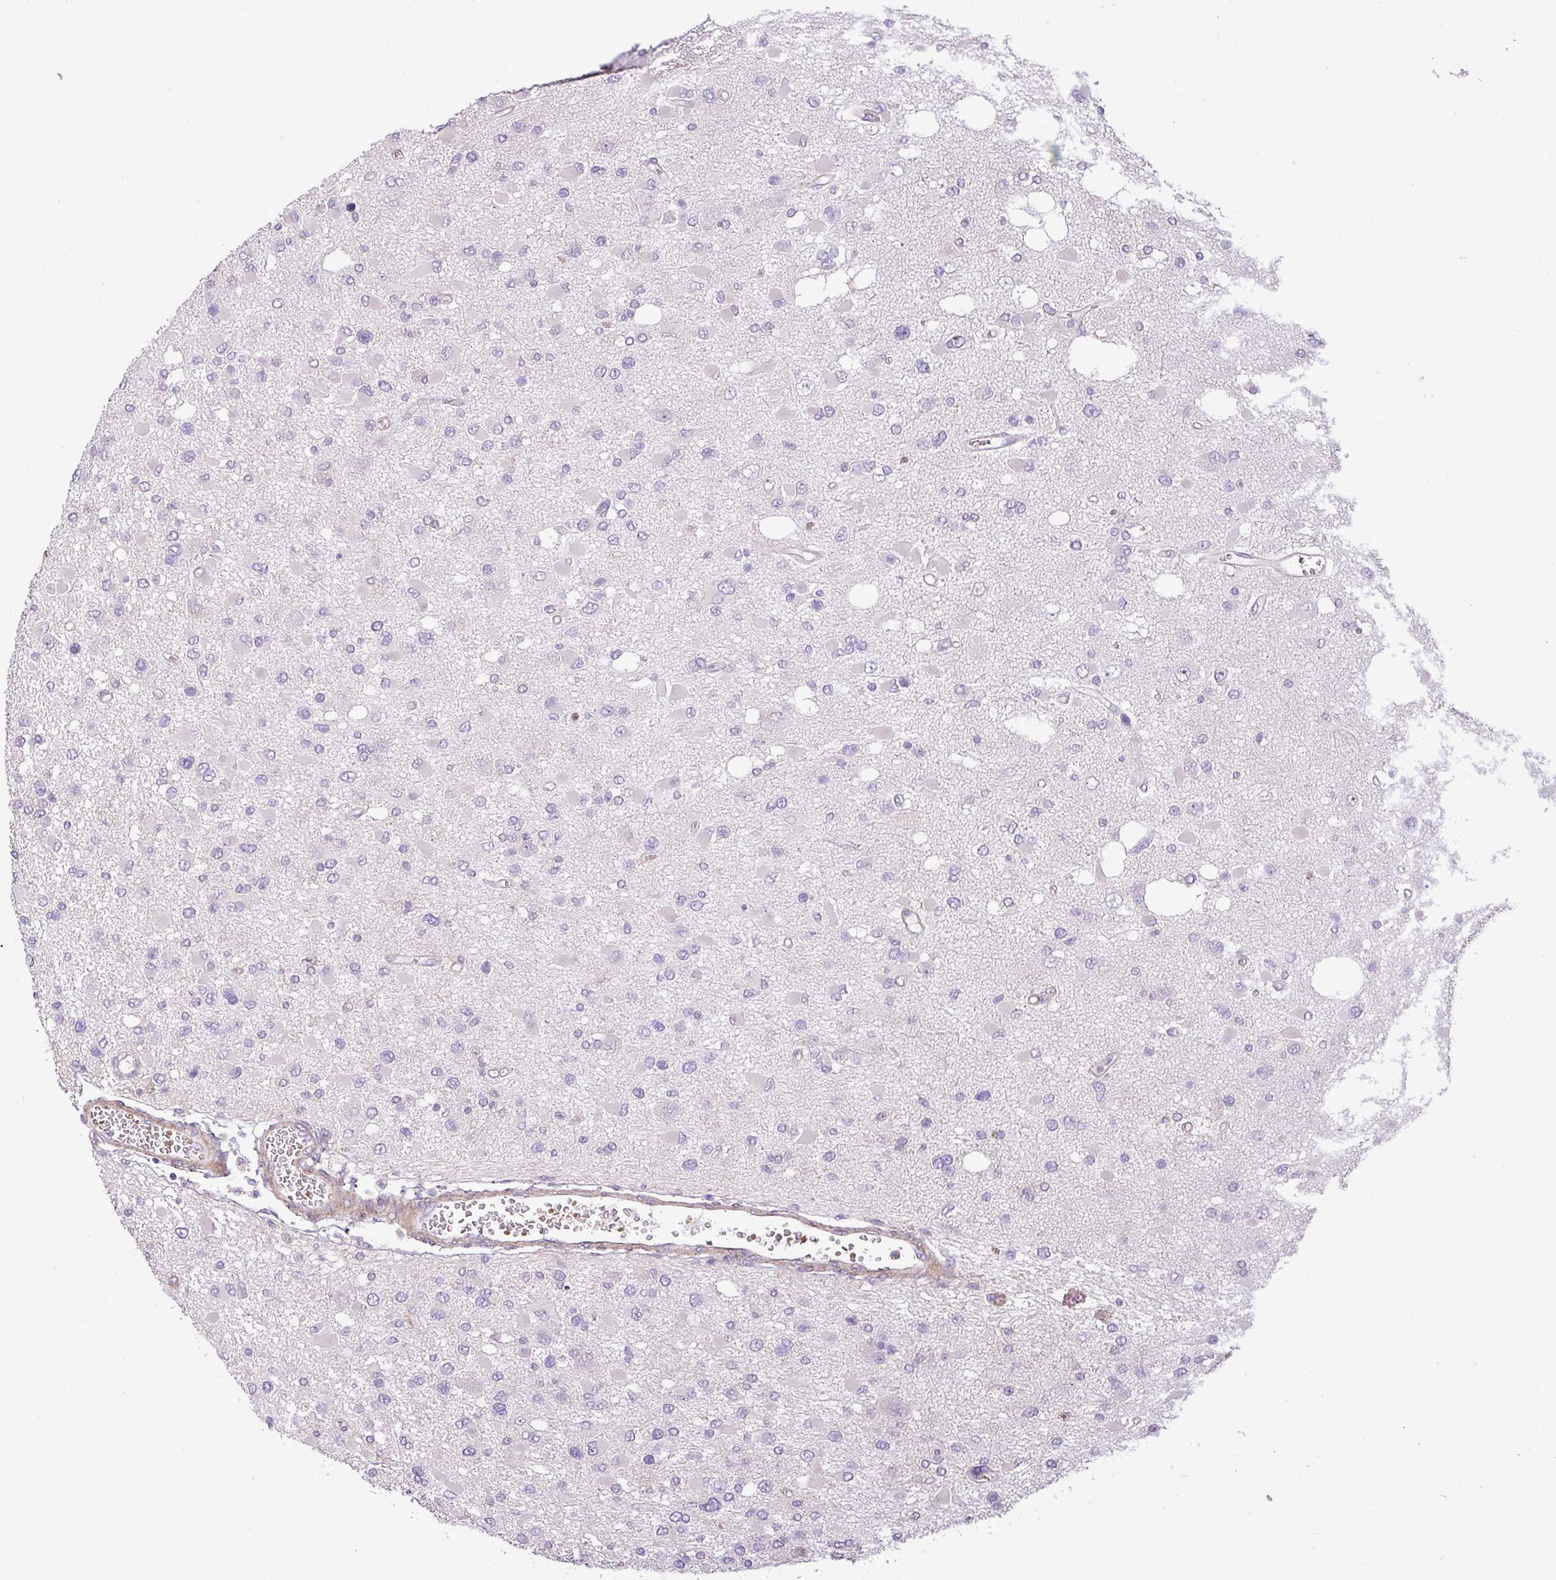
{"staining": {"intensity": "negative", "quantity": "none", "location": "none"}, "tissue": "glioma", "cell_type": "Tumor cells", "image_type": "cancer", "snomed": [{"axis": "morphology", "description": "Glioma, malignant, High grade"}, {"axis": "topography", "description": "Brain"}], "caption": "Tumor cells show no significant protein expression in malignant high-grade glioma.", "gene": "NBEAL2", "patient": {"sex": "male", "age": 53}}